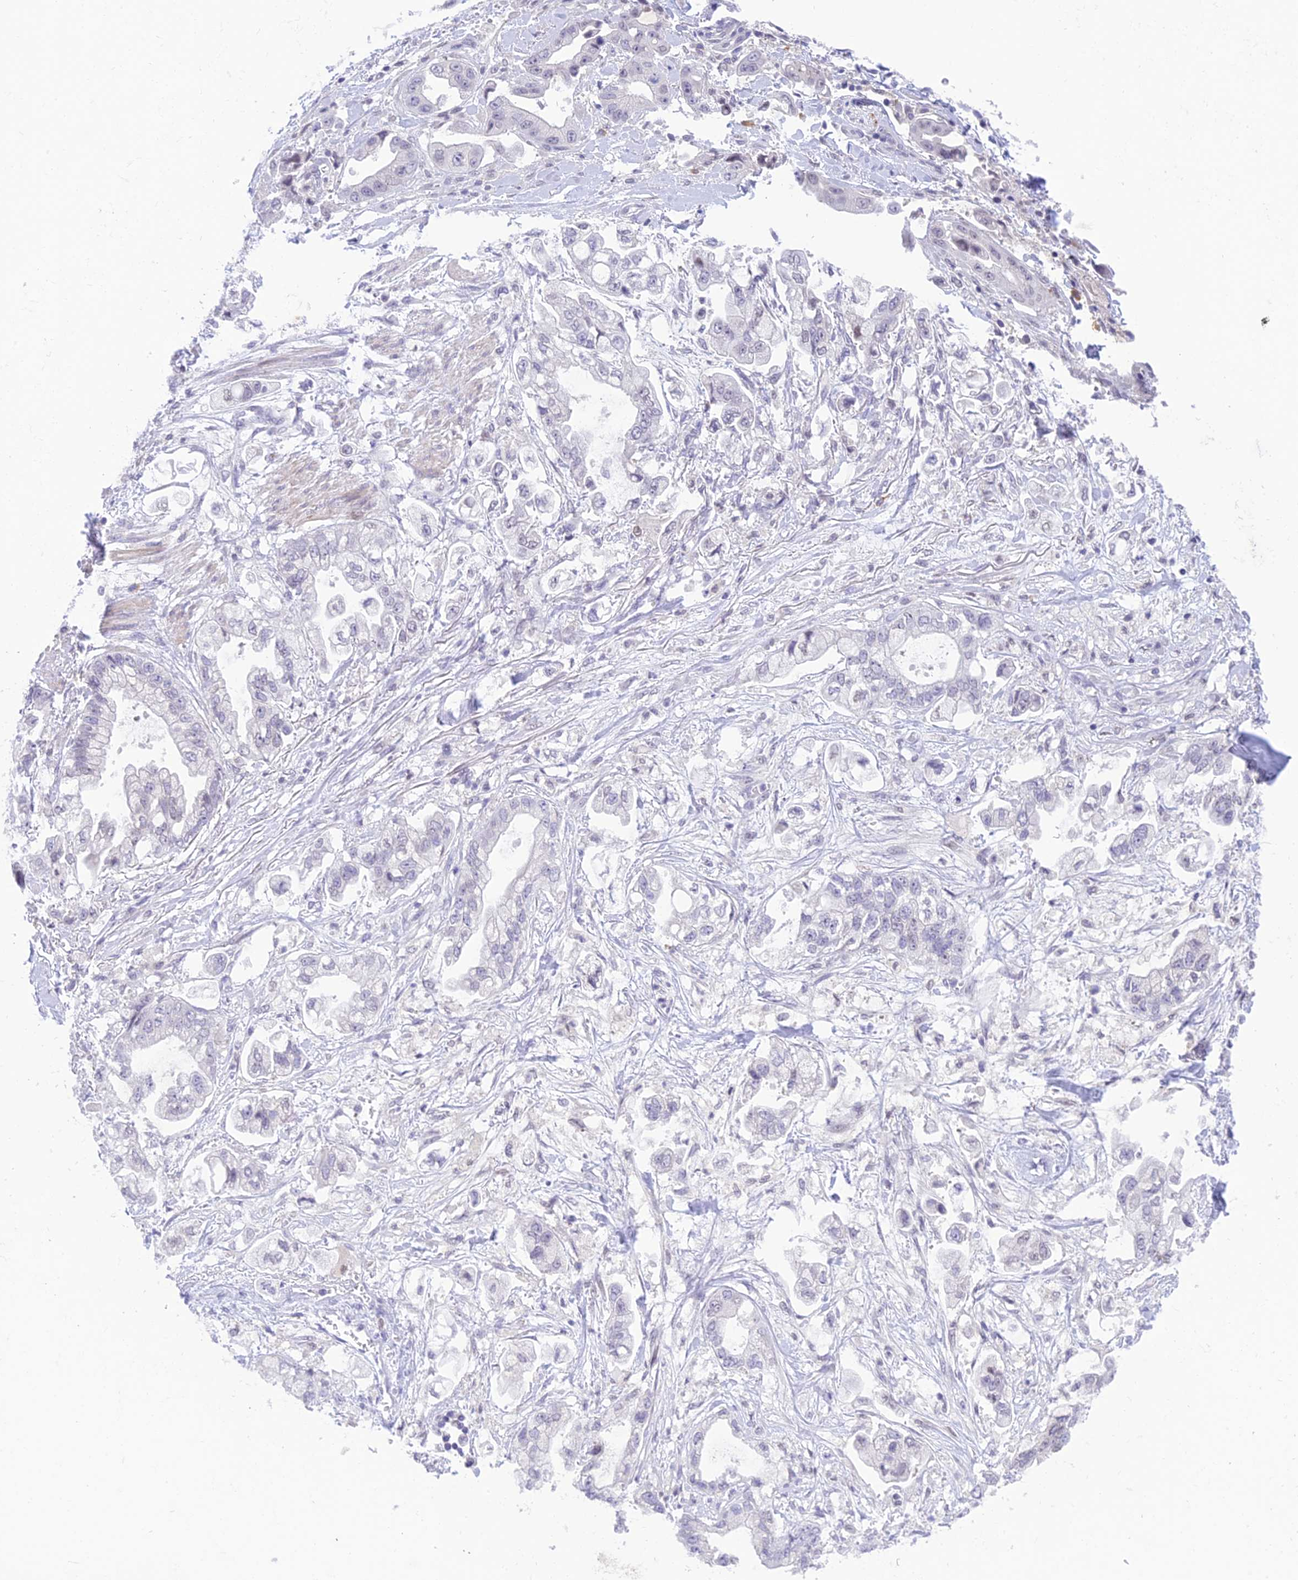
{"staining": {"intensity": "negative", "quantity": "none", "location": "none"}, "tissue": "stomach cancer", "cell_type": "Tumor cells", "image_type": "cancer", "snomed": [{"axis": "morphology", "description": "Adenocarcinoma, NOS"}, {"axis": "topography", "description": "Stomach"}], "caption": "A high-resolution histopathology image shows immunohistochemistry (IHC) staining of stomach adenocarcinoma, which displays no significant staining in tumor cells.", "gene": "BMT2", "patient": {"sex": "male", "age": 62}}